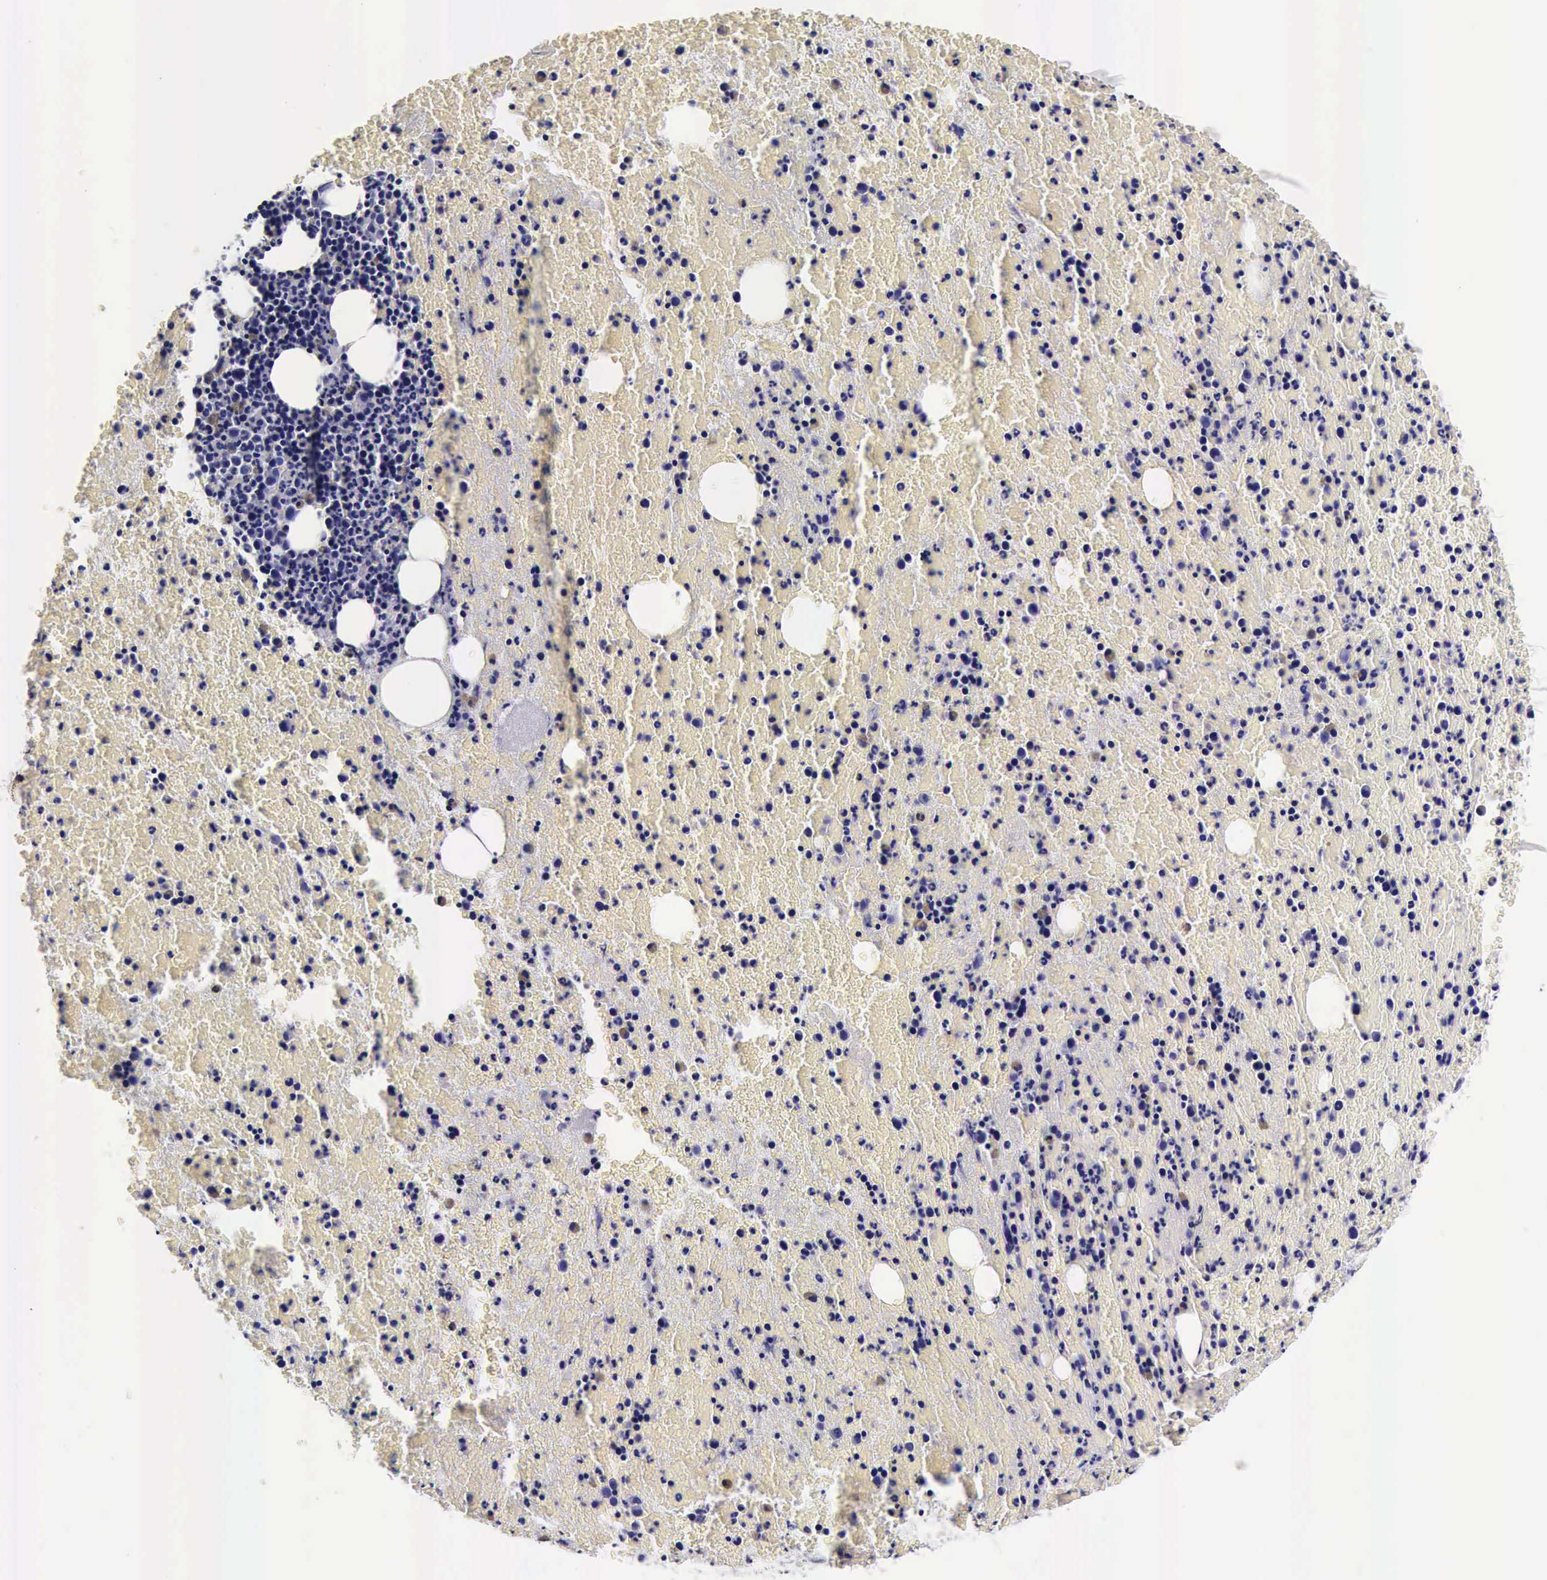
{"staining": {"intensity": "negative", "quantity": "none", "location": "none"}, "tissue": "bone marrow", "cell_type": "Hematopoietic cells", "image_type": "normal", "snomed": [{"axis": "morphology", "description": "Normal tissue, NOS"}, {"axis": "topography", "description": "Bone marrow"}], "caption": "Immunohistochemistry photomicrograph of benign bone marrow: bone marrow stained with DAB shows no significant protein positivity in hematopoietic cells.", "gene": "IAPP", "patient": {"sex": "female", "age": 53}}